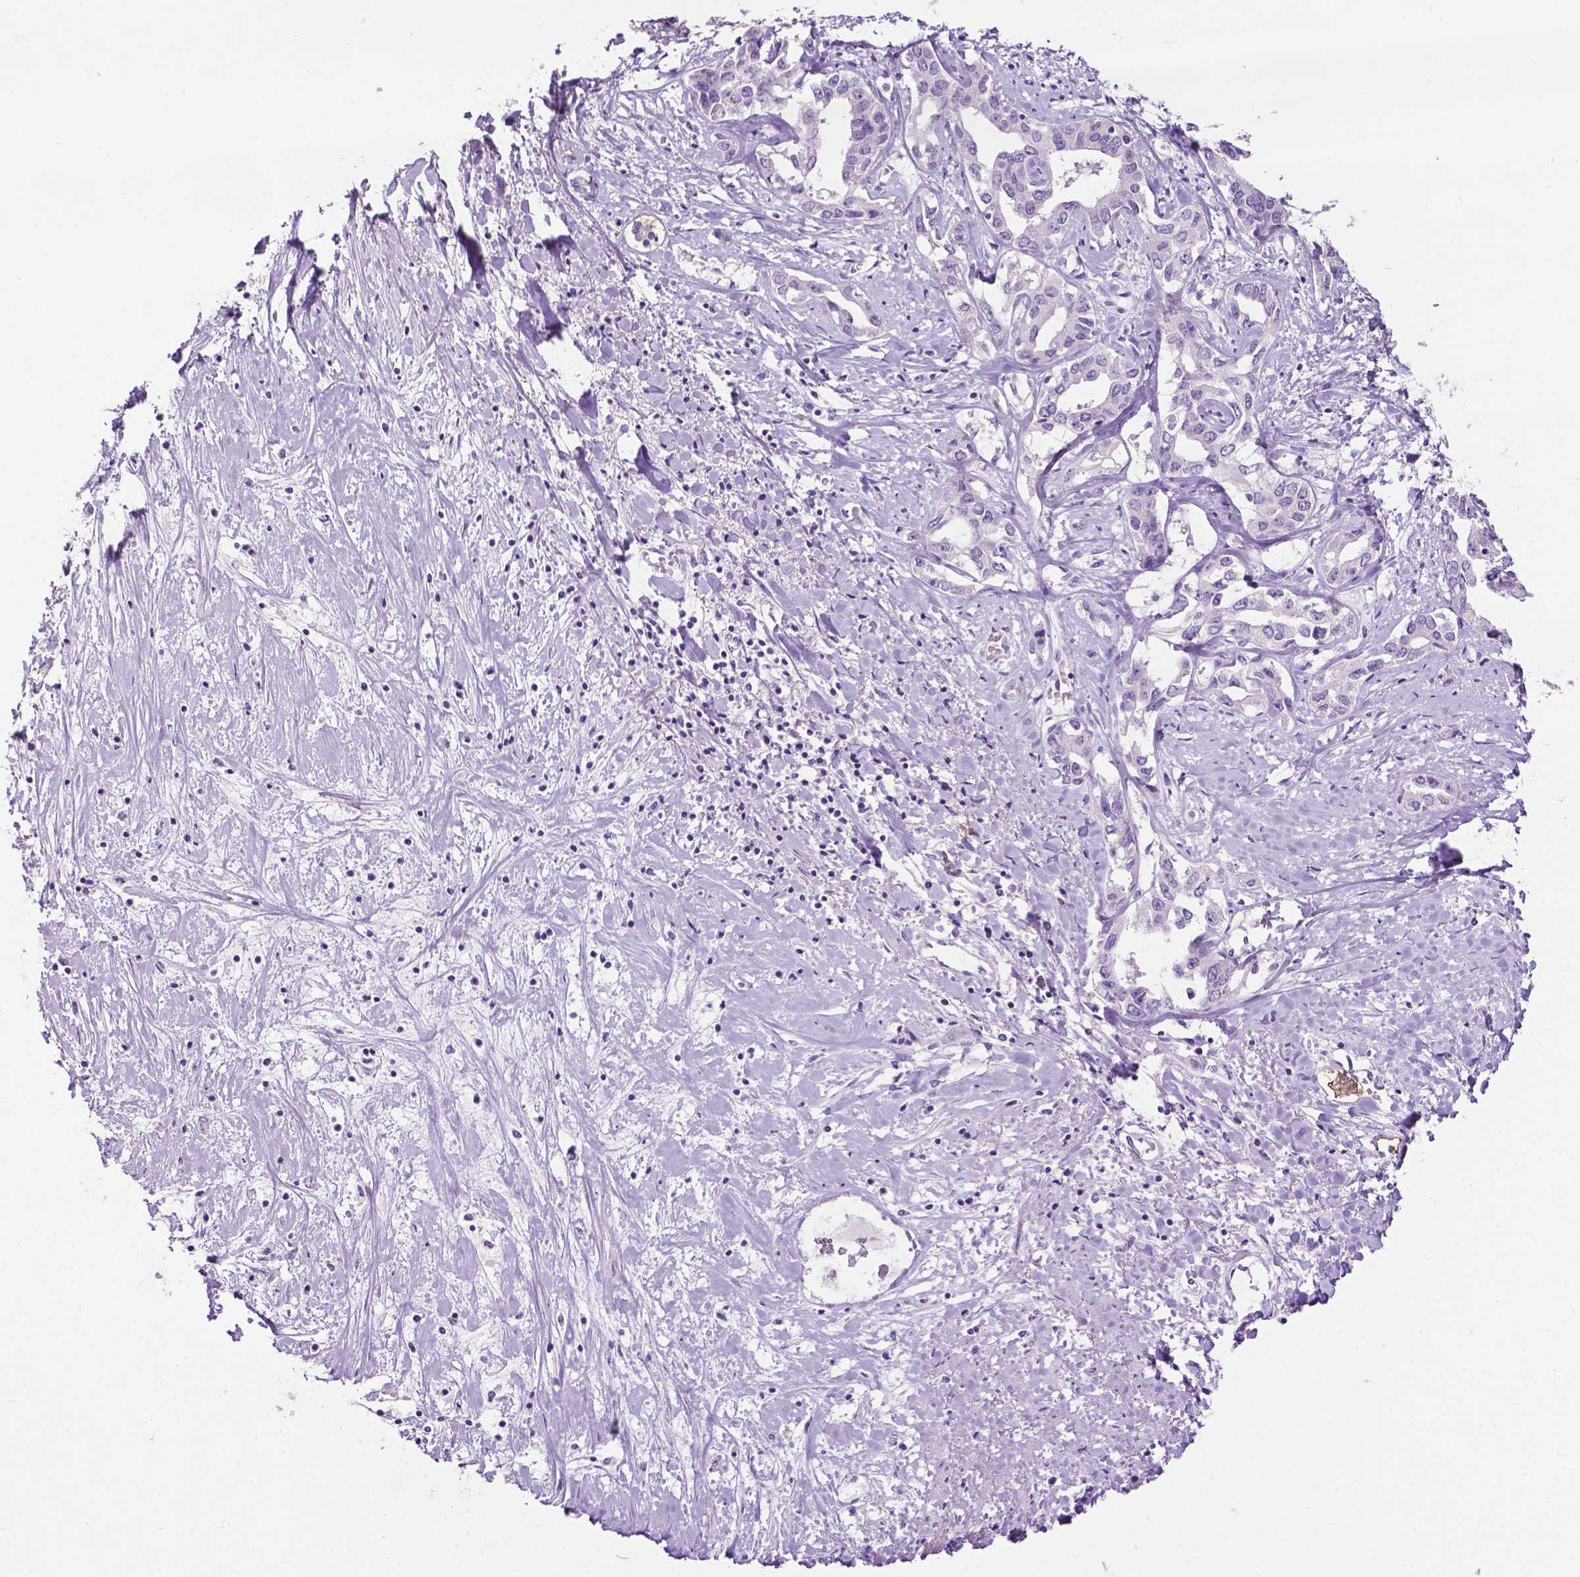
{"staining": {"intensity": "negative", "quantity": "none", "location": "none"}, "tissue": "liver cancer", "cell_type": "Tumor cells", "image_type": "cancer", "snomed": [{"axis": "morphology", "description": "Cholangiocarcinoma"}, {"axis": "topography", "description": "Liver"}], "caption": "High power microscopy micrograph of an immunohistochemistry image of liver cancer, revealing no significant staining in tumor cells.", "gene": "TACSTD2", "patient": {"sex": "male", "age": 59}}